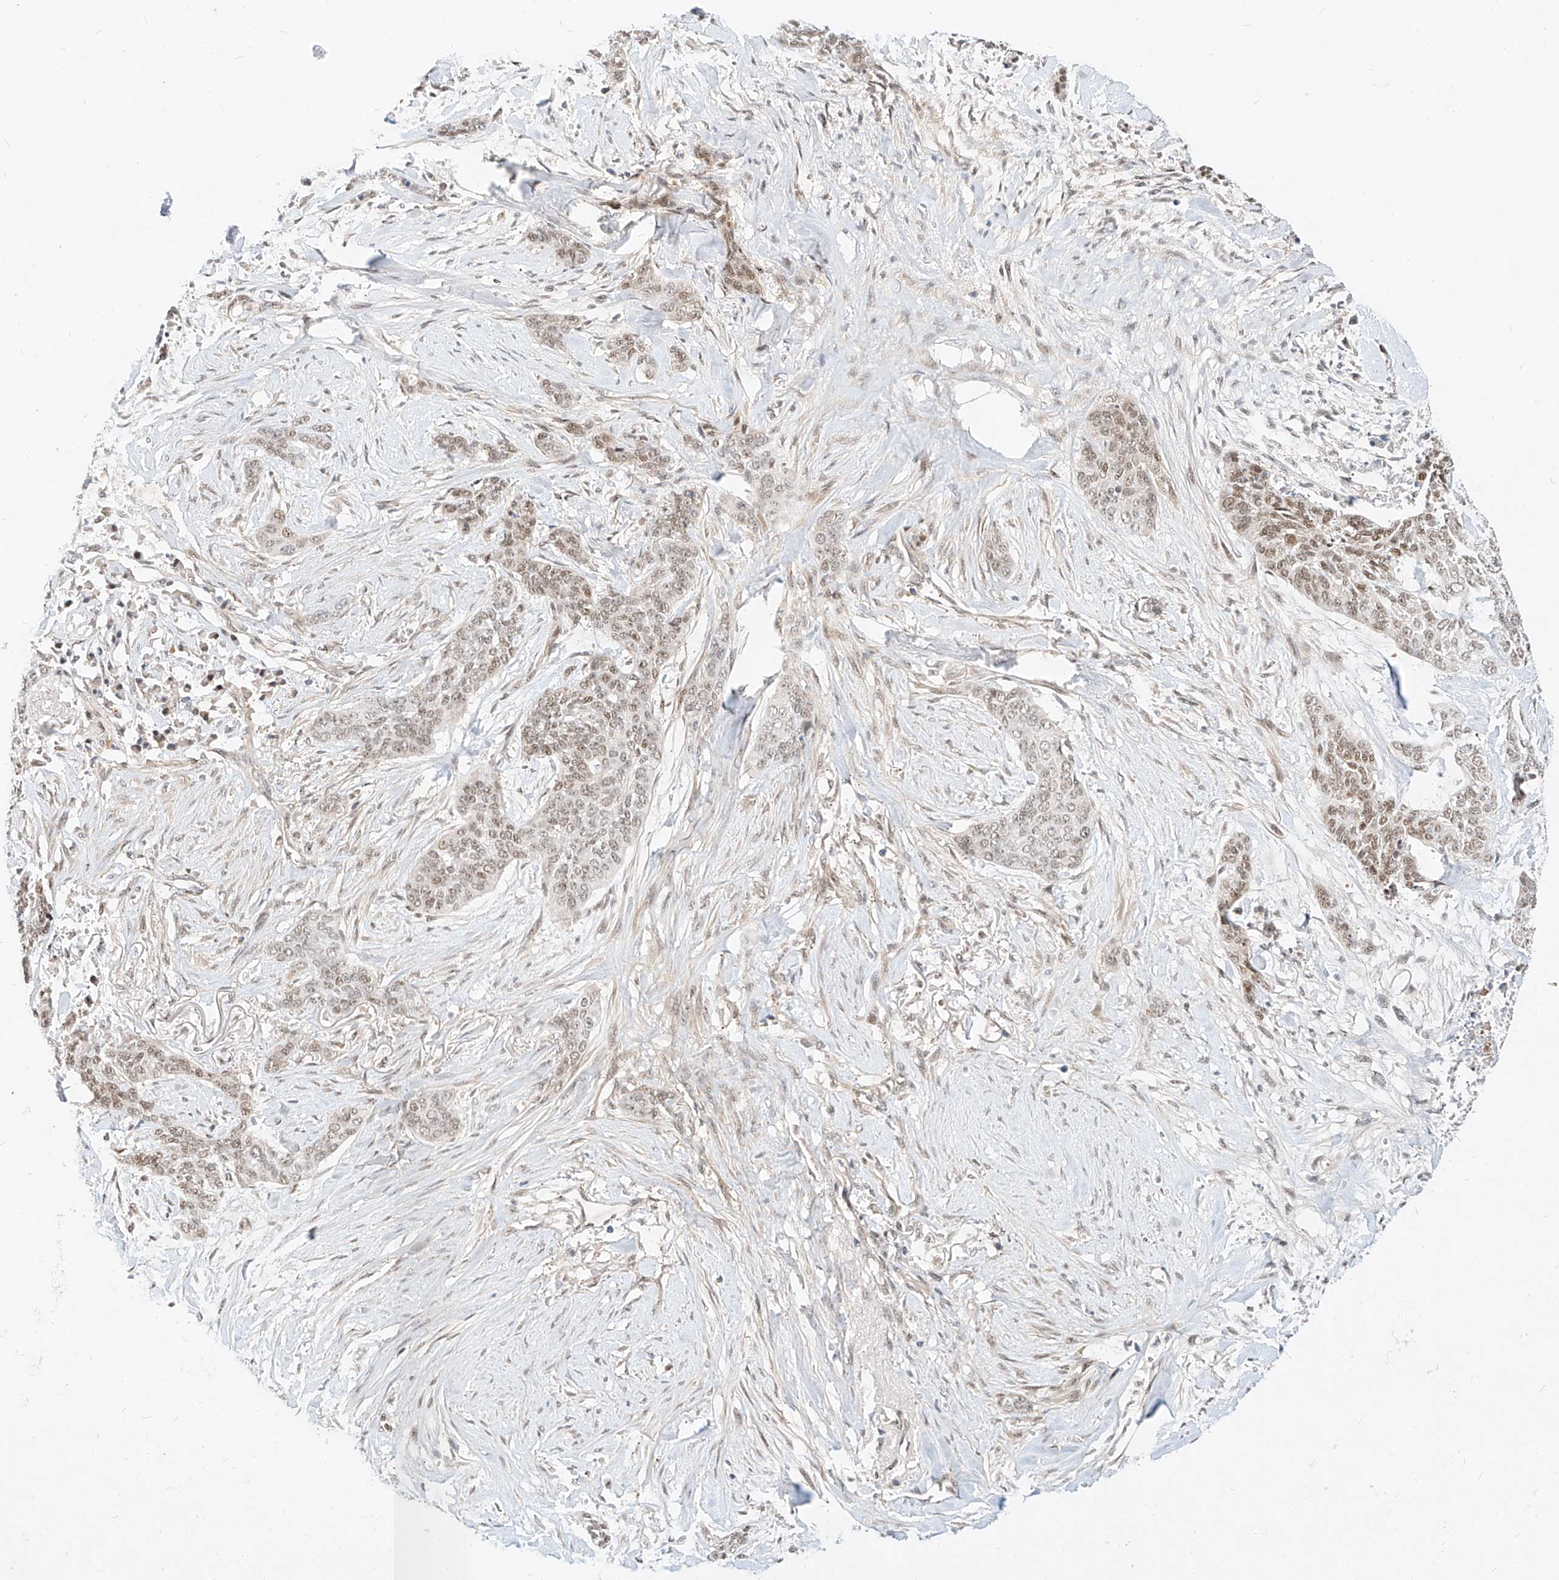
{"staining": {"intensity": "moderate", "quantity": "25%-75%", "location": "nuclear"}, "tissue": "skin cancer", "cell_type": "Tumor cells", "image_type": "cancer", "snomed": [{"axis": "morphology", "description": "Basal cell carcinoma"}, {"axis": "topography", "description": "Skin"}], "caption": "About 25%-75% of tumor cells in human skin cancer demonstrate moderate nuclear protein positivity as visualized by brown immunohistochemical staining.", "gene": "CBX8", "patient": {"sex": "female", "age": 64}}